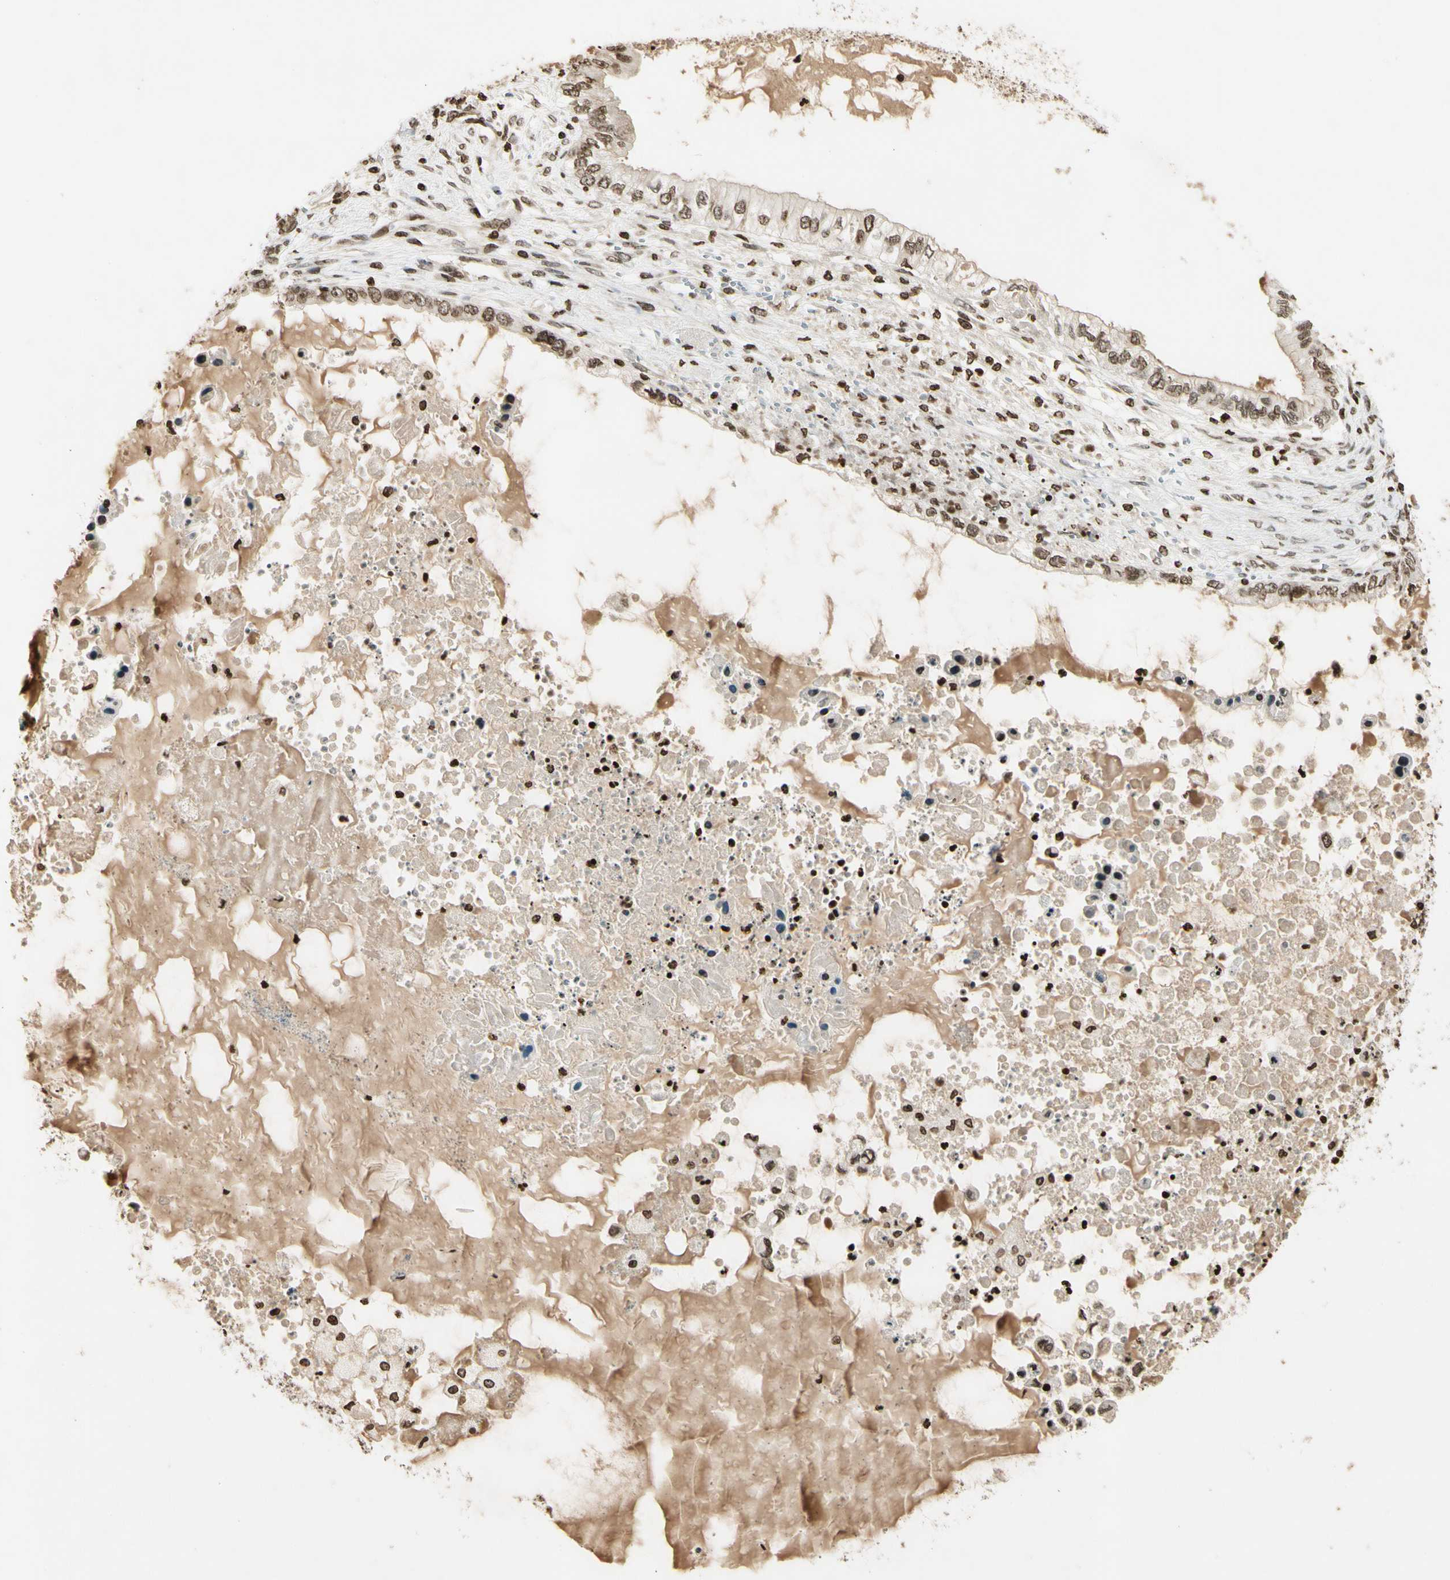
{"staining": {"intensity": "moderate", "quantity": ">75%", "location": "nuclear"}, "tissue": "ovarian cancer", "cell_type": "Tumor cells", "image_type": "cancer", "snomed": [{"axis": "morphology", "description": "Cystadenocarcinoma, mucinous, NOS"}, {"axis": "topography", "description": "Ovary"}], "caption": "Immunohistochemistry (DAB (3,3'-diaminobenzidine)) staining of human ovarian cancer (mucinous cystadenocarcinoma) displays moderate nuclear protein expression in approximately >75% of tumor cells.", "gene": "RORA", "patient": {"sex": "female", "age": 80}}